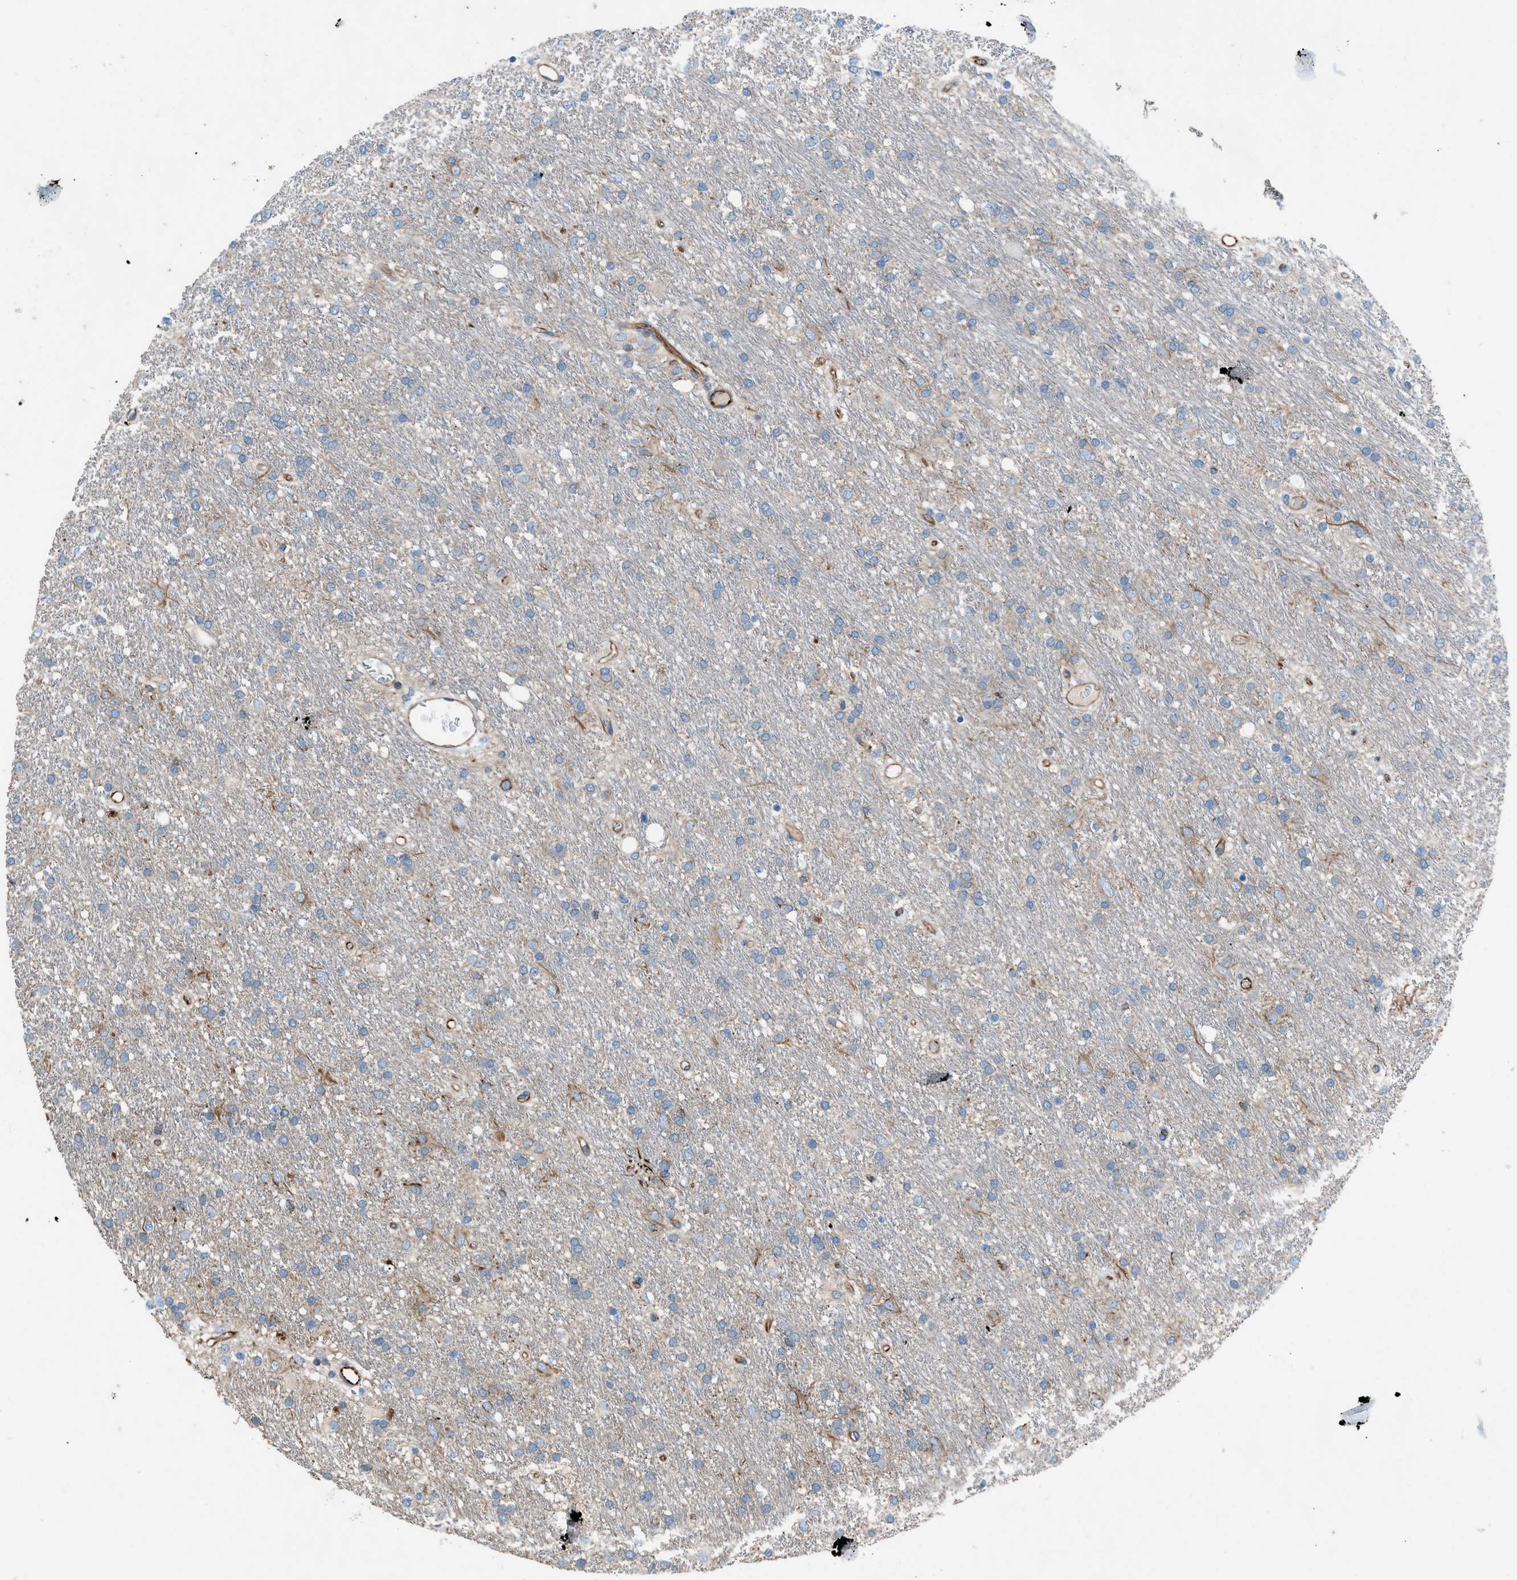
{"staining": {"intensity": "weak", "quantity": "<25%", "location": "cytoplasmic/membranous"}, "tissue": "glioma", "cell_type": "Tumor cells", "image_type": "cancer", "snomed": [{"axis": "morphology", "description": "Glioma, malignant, Low grade"}, {"axis": "topography", "description": "Brain"}], "caption": "Tumor cells are negative for brown protein staining in low-grade glioma (malignant).", "gene": "CABP7", "patient": {"sex": "male", "age": 77}}